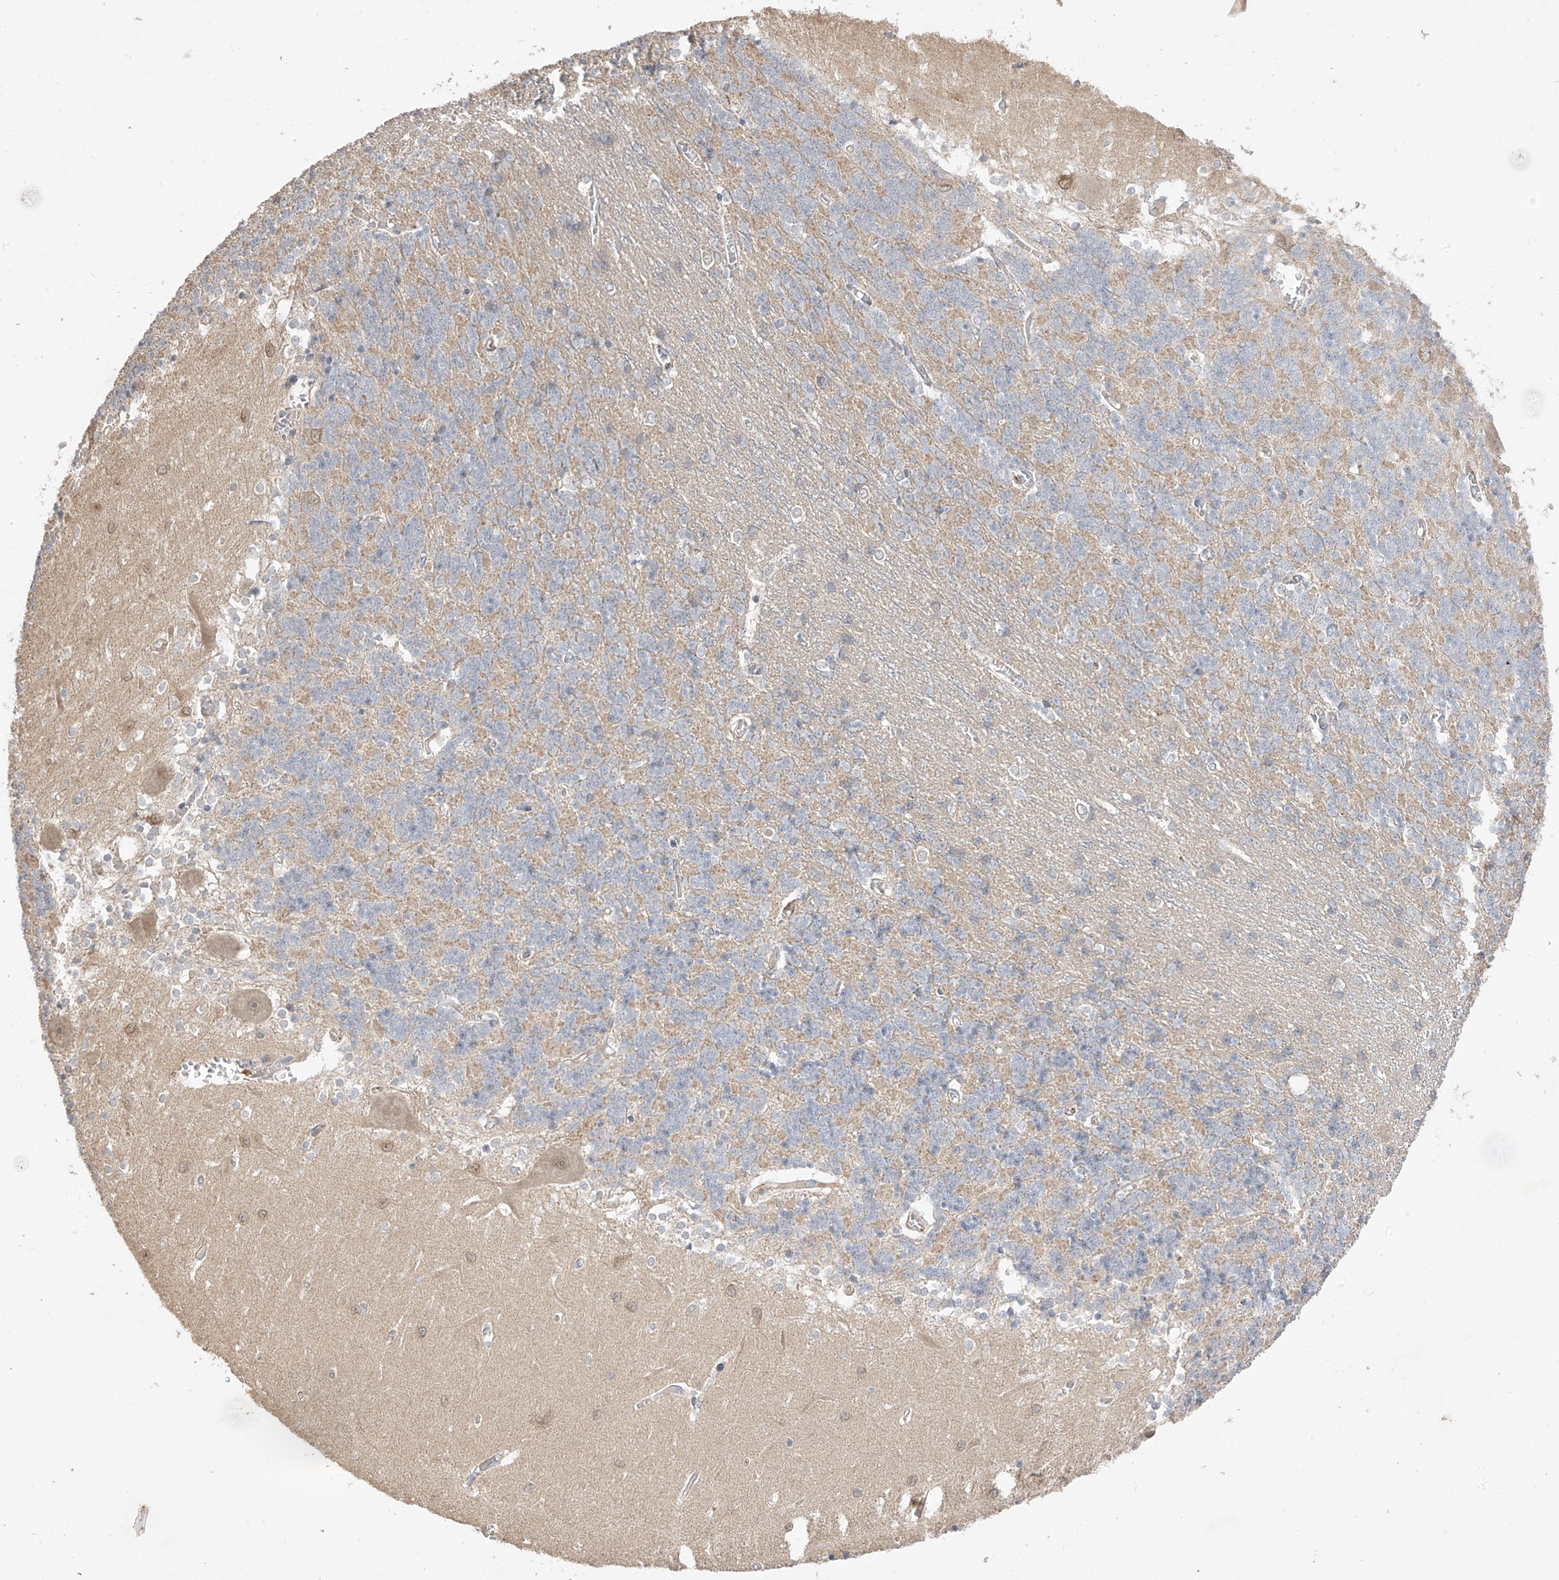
{"staining": {"intensity": "weak", "quantity": "25%-75%", "location": "cytoplasmic/membranous"}, "tissue": "cerebellum", "cell_type": "Cells in granular layer", "image_type": "normal", "snomed": [{"axis": "morphology", "description": "Normal tissue, NOS"}, {"axis": "topography", "description": "Cerebellum"}], "caption": "IHC (DAB) staining of normal cerebellum shows weak cytoplasmic/membranous protein staining in about 25%-75% of cells in granular layer.", "gene": "DCDC2", "patient": {"sex": "male", "age": 37}}